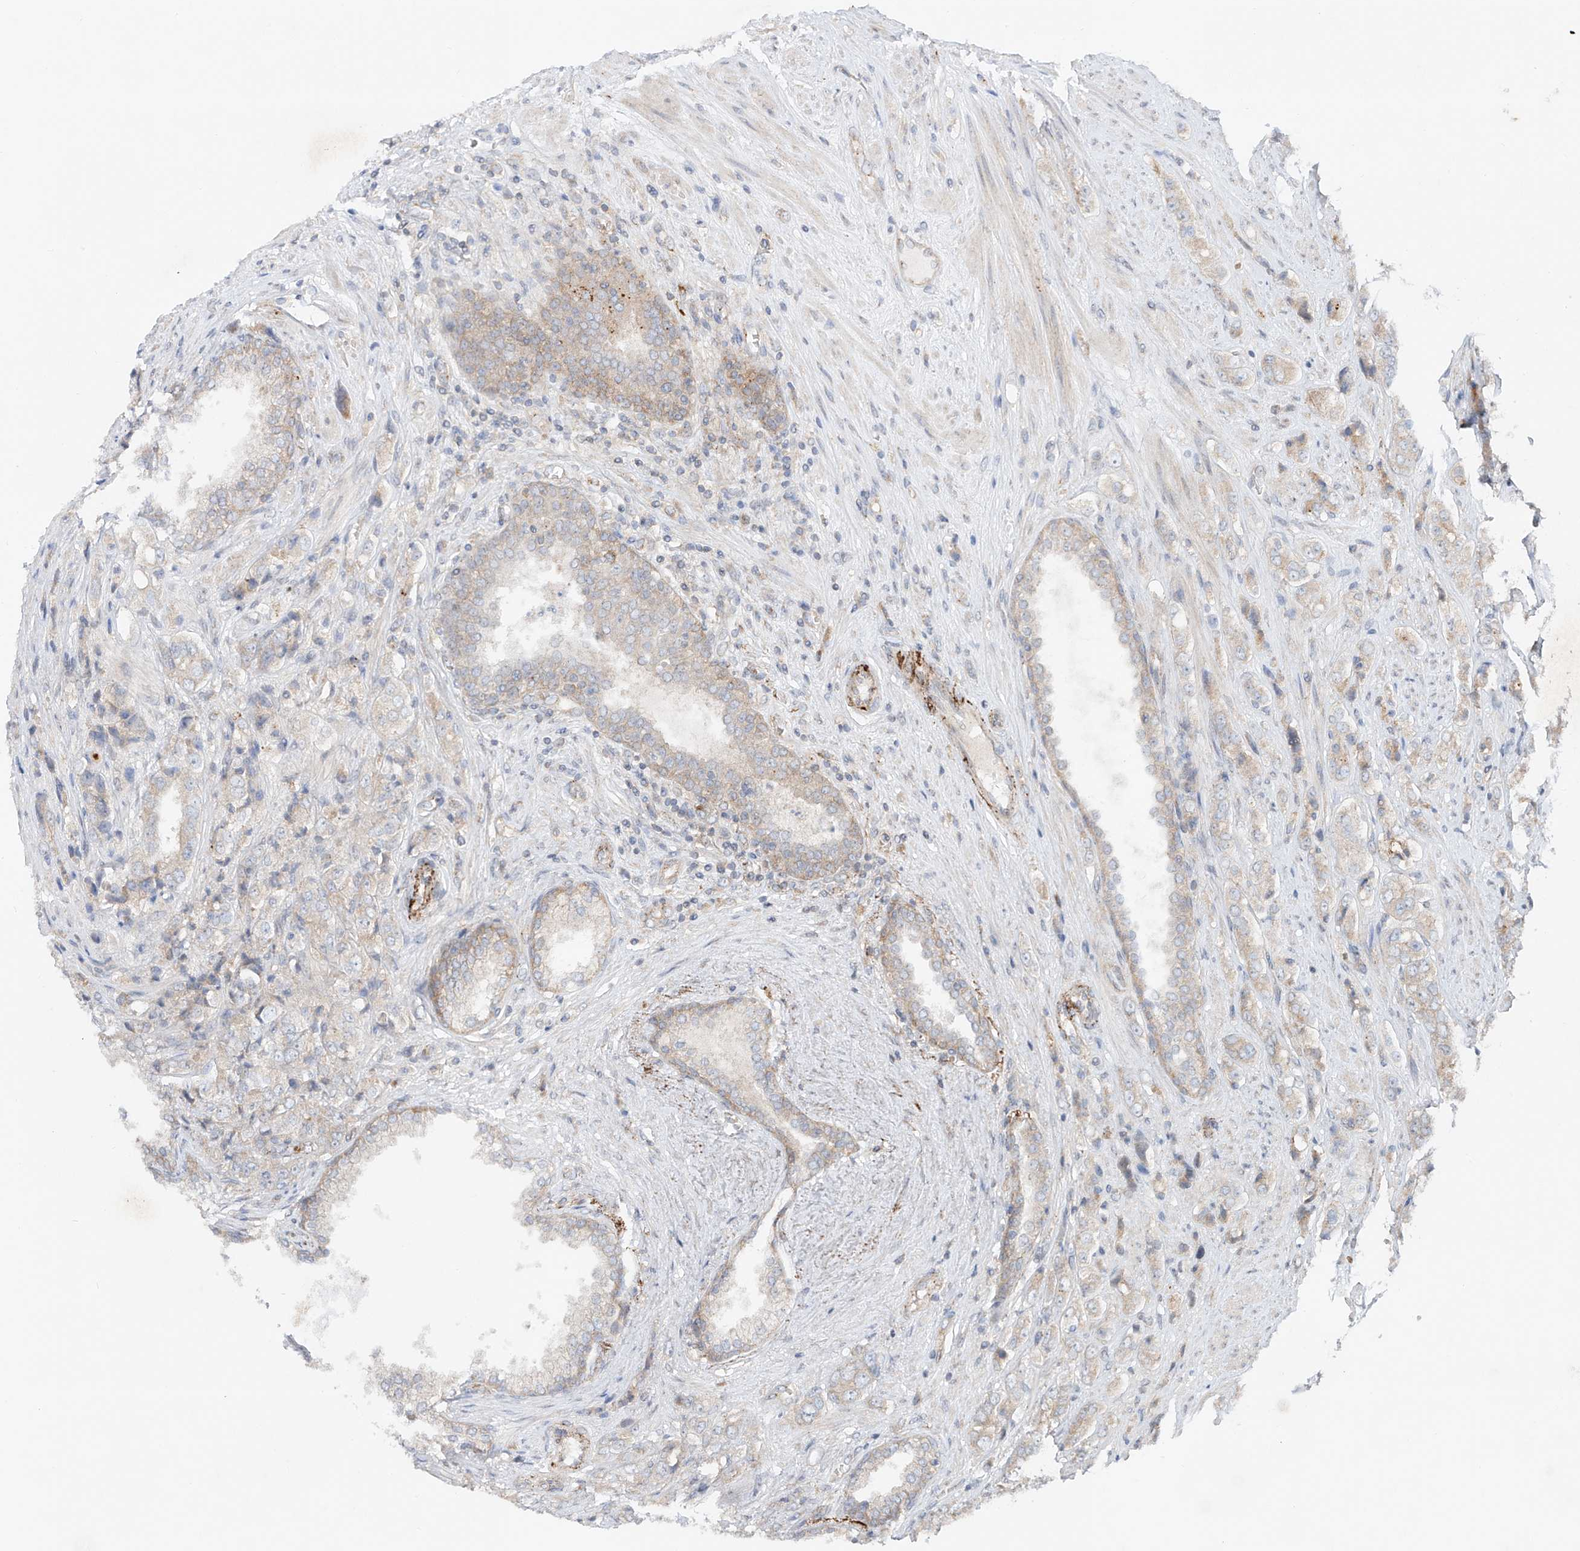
{"staining": {"intensity": "weak", "quantity": "25%-75%", "location": "cytoplasmic/membranous"}, "tissue": "prostate cancer", "cell_type": "Tumor cells", "image_type": "cancer", "snomed": [{"axis": "morphology", "description": "Adenocarcinoma, High grade"}, {"axis": "topography", "description": "Prostate"}], "caption": "The photomicrograph shows immunohistochemical staining of adenocarcinoma (high-grade) (prostate). There is weak cytoplasmic/membranous staining is identified in about 25%-75% of tumor cells. (Brightfield microscopy of DAB IHC at high magnification).", "gene": "TJAP1", "patient": {"sex": "male", "age": 61}}